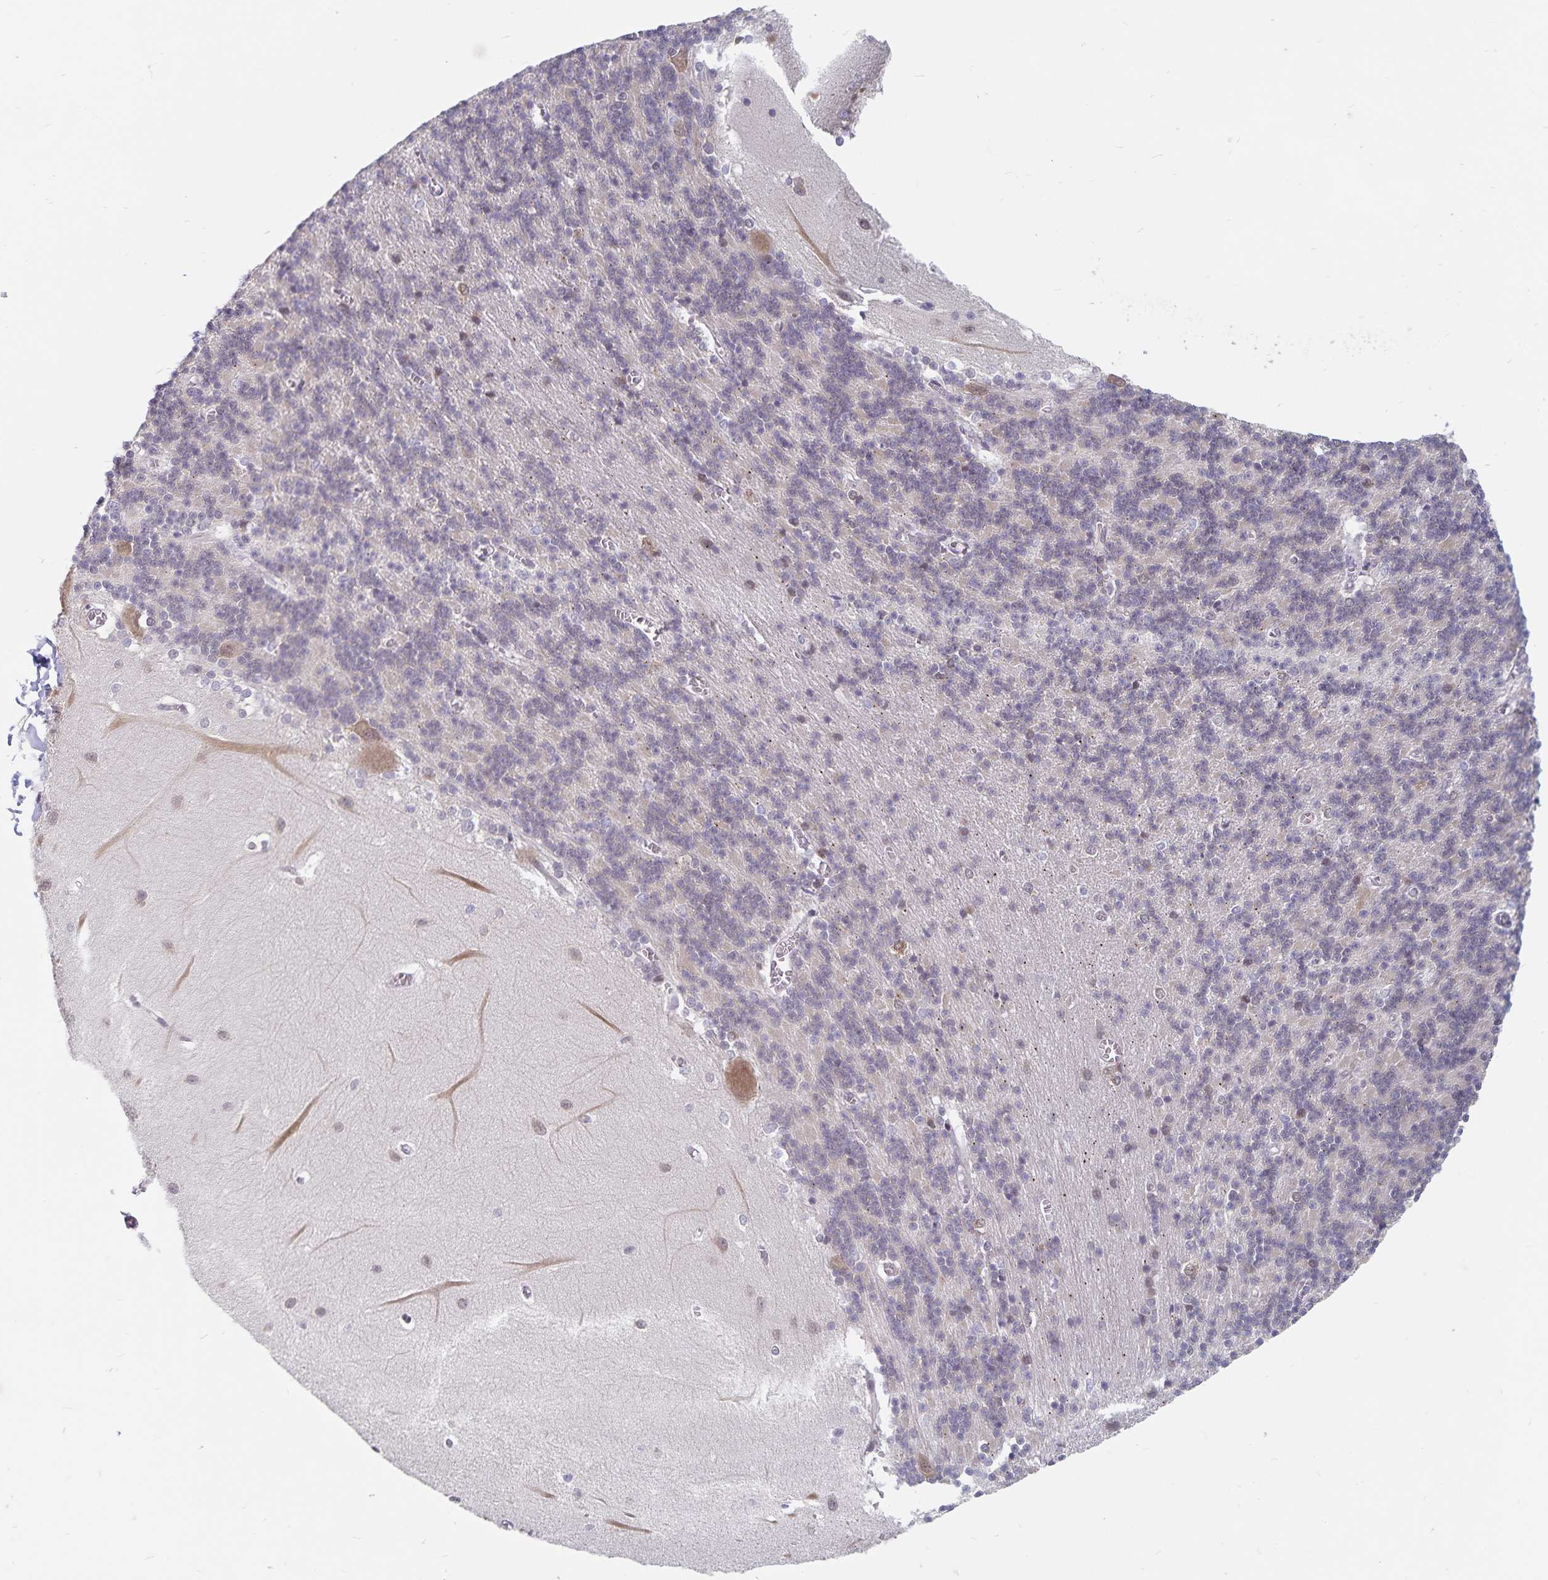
{"staining": {"intensity": "negative", "quantity": "none", "location": "none"}, "tissue": "cerebellum", "cell_type": "Cells in granular layer", "image_type": "normal", "snomed": [{"axis": "morphology", "description": "Normal tissue, NOS"}, {"axis": "topography", "description": "Cerebellum"}], "caption": "IHC micrograph of normal cerebellum: human cerebellum stained with DAB reveals no significant protein positivity in cells in granular layer.", "gene": "BAG6", "patient": {"sex": "male", "age": 37}}